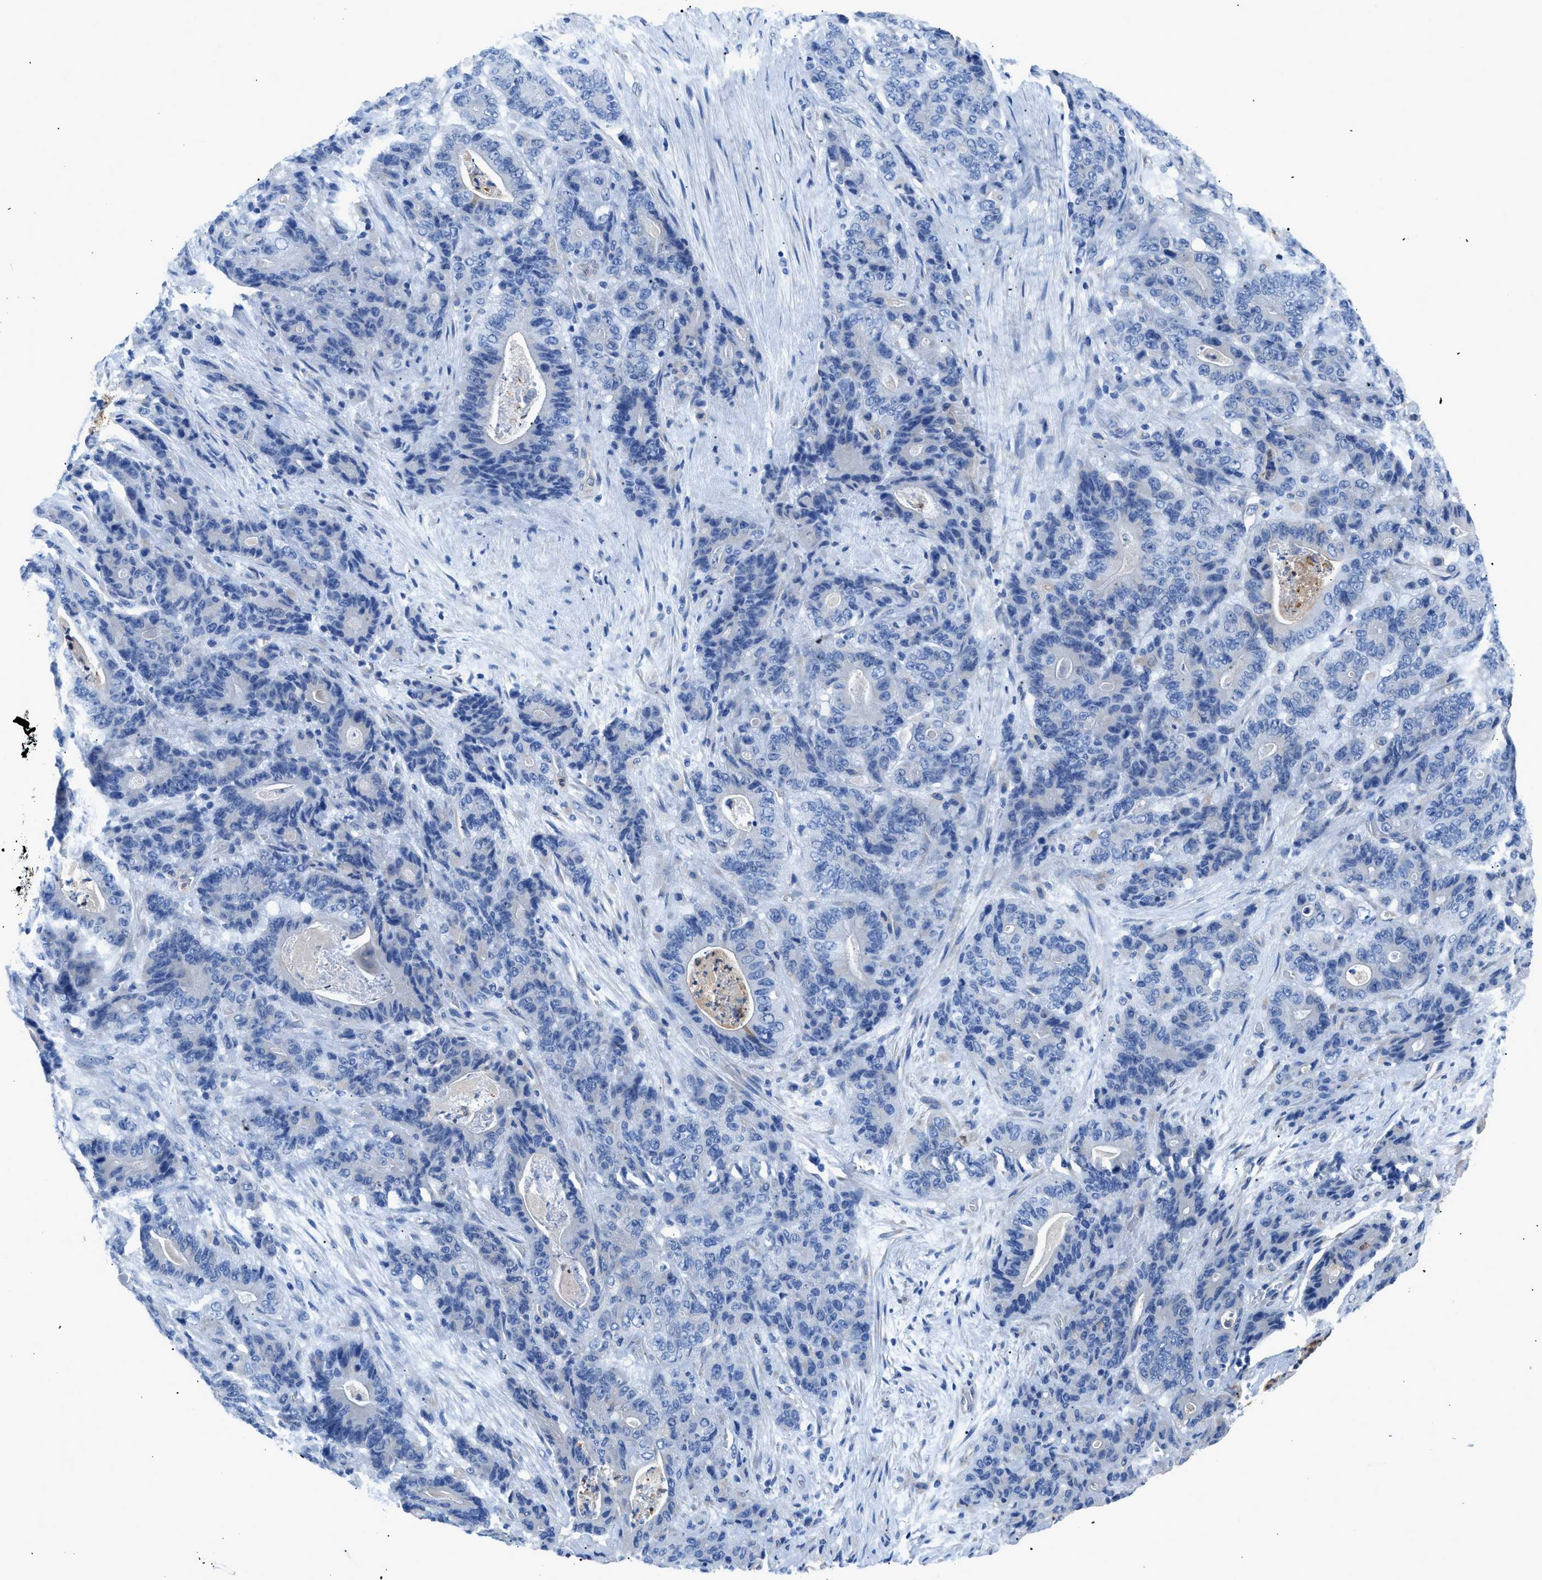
{"staining": {"intensity": "negative", "quantity": "none", "location": "none"}, "tissue": "stomach cancer", "cell_type": "Tumor cells", "image_type": "cancer", "snomed": [{"axis": "morphology", "description": "Adenocarcinoma, NOS"}, {"axis": "topography", "description": "Stomach"}], "caption": "This is an immunohistochemistry photomicrograph of stomach cancer. There is no expression in tumor cells.", "gene": "ITPR1", "patient": {"sex": "female", "age": 73}}